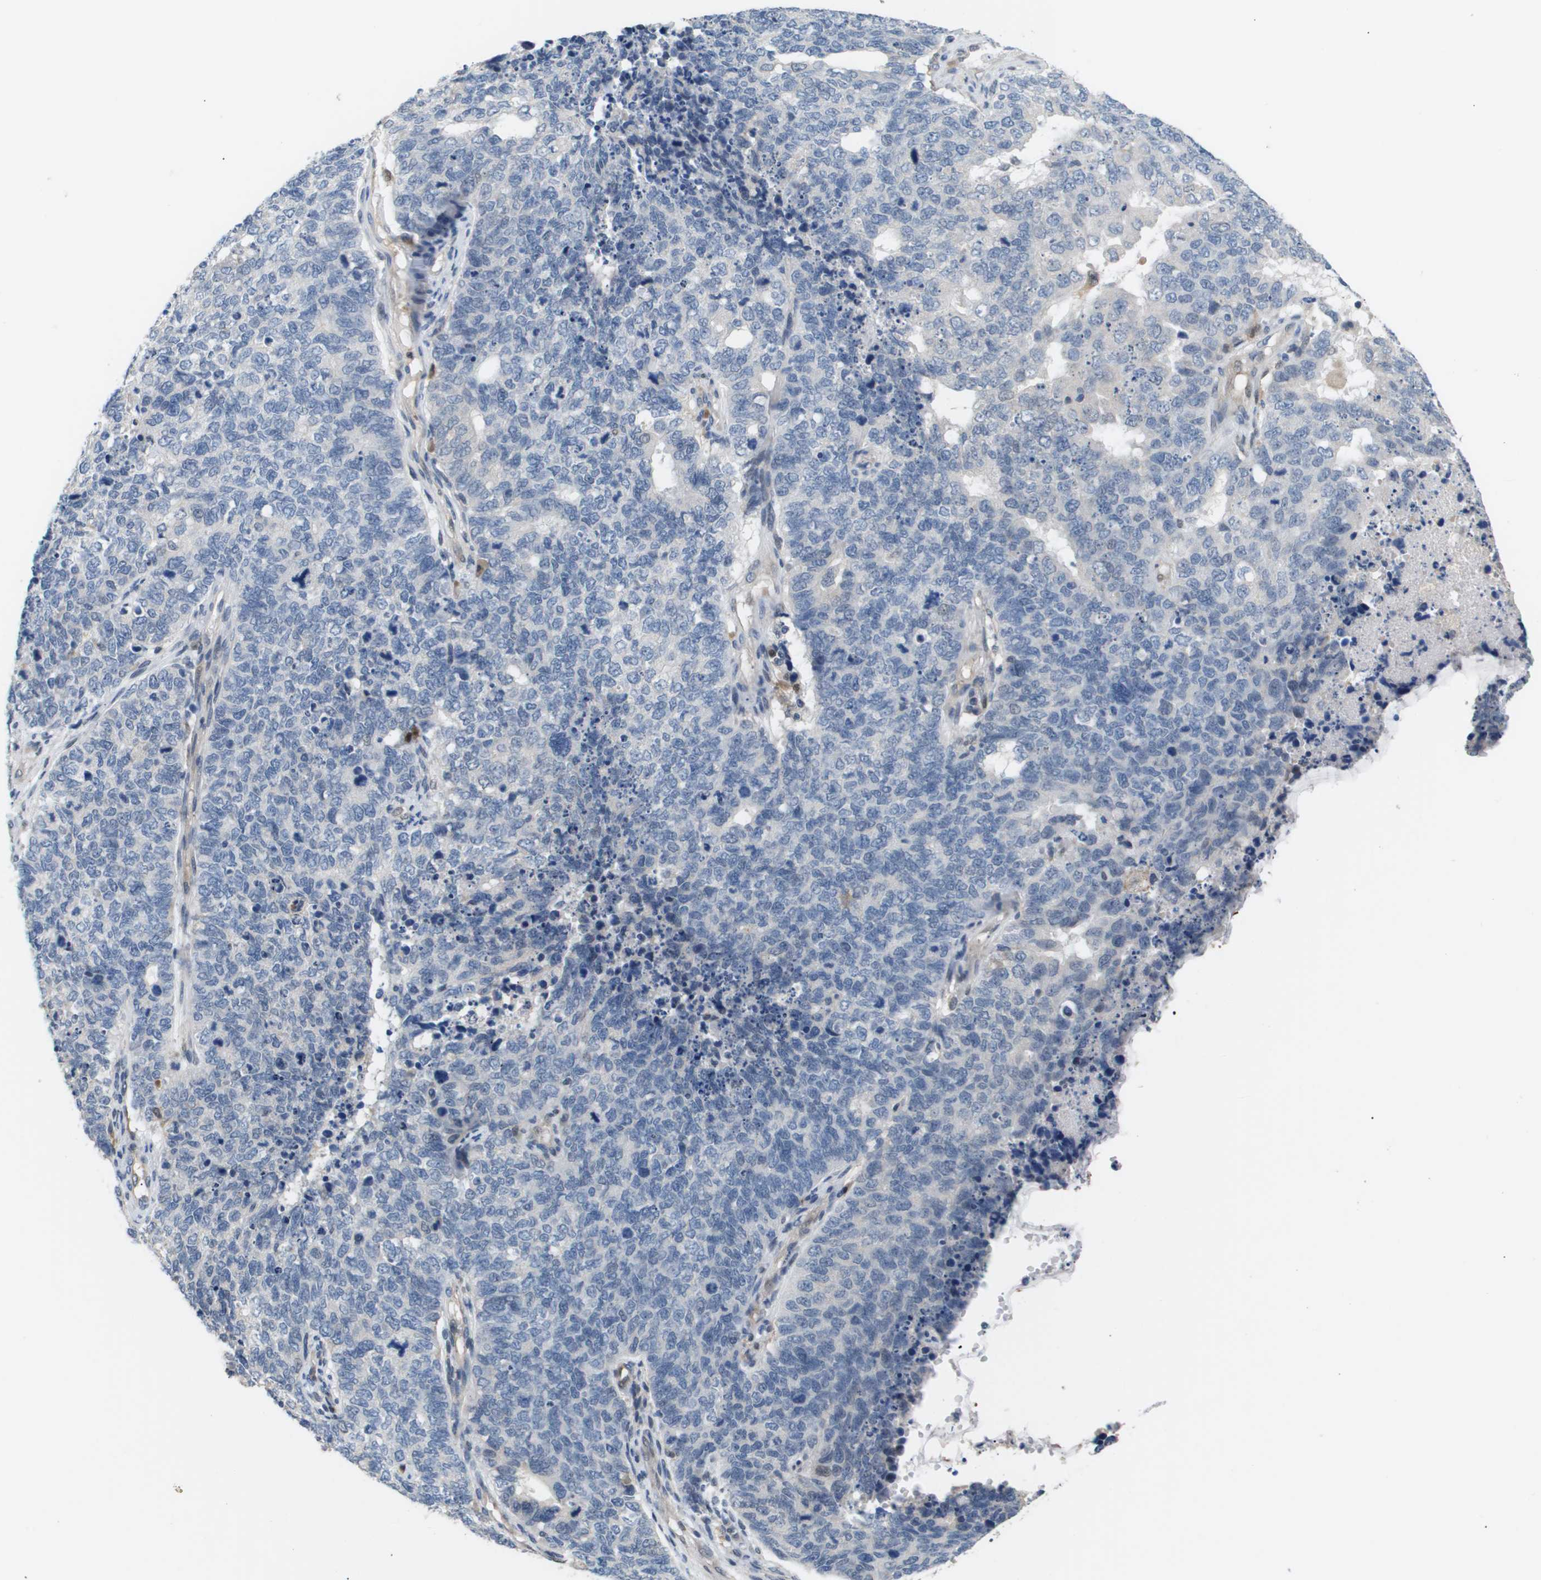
{"staining": {"intensity": "negative", "quantity": "none", "location": "none"}, "tissue": "cervical cancer", "cell_type": "Tumor cells", "image_type": "cancer", "snomed": [{"axis": "morphology", "description": "Squamous cell carcinoma, NOS"}, {"axis": "topography", "description": "Cervix"}], "caption": "Tumor cells show no significant protein expression in cervical cancer.", "gene": "AKR1A1", "patient": {"sex": "female", "age": 63}}